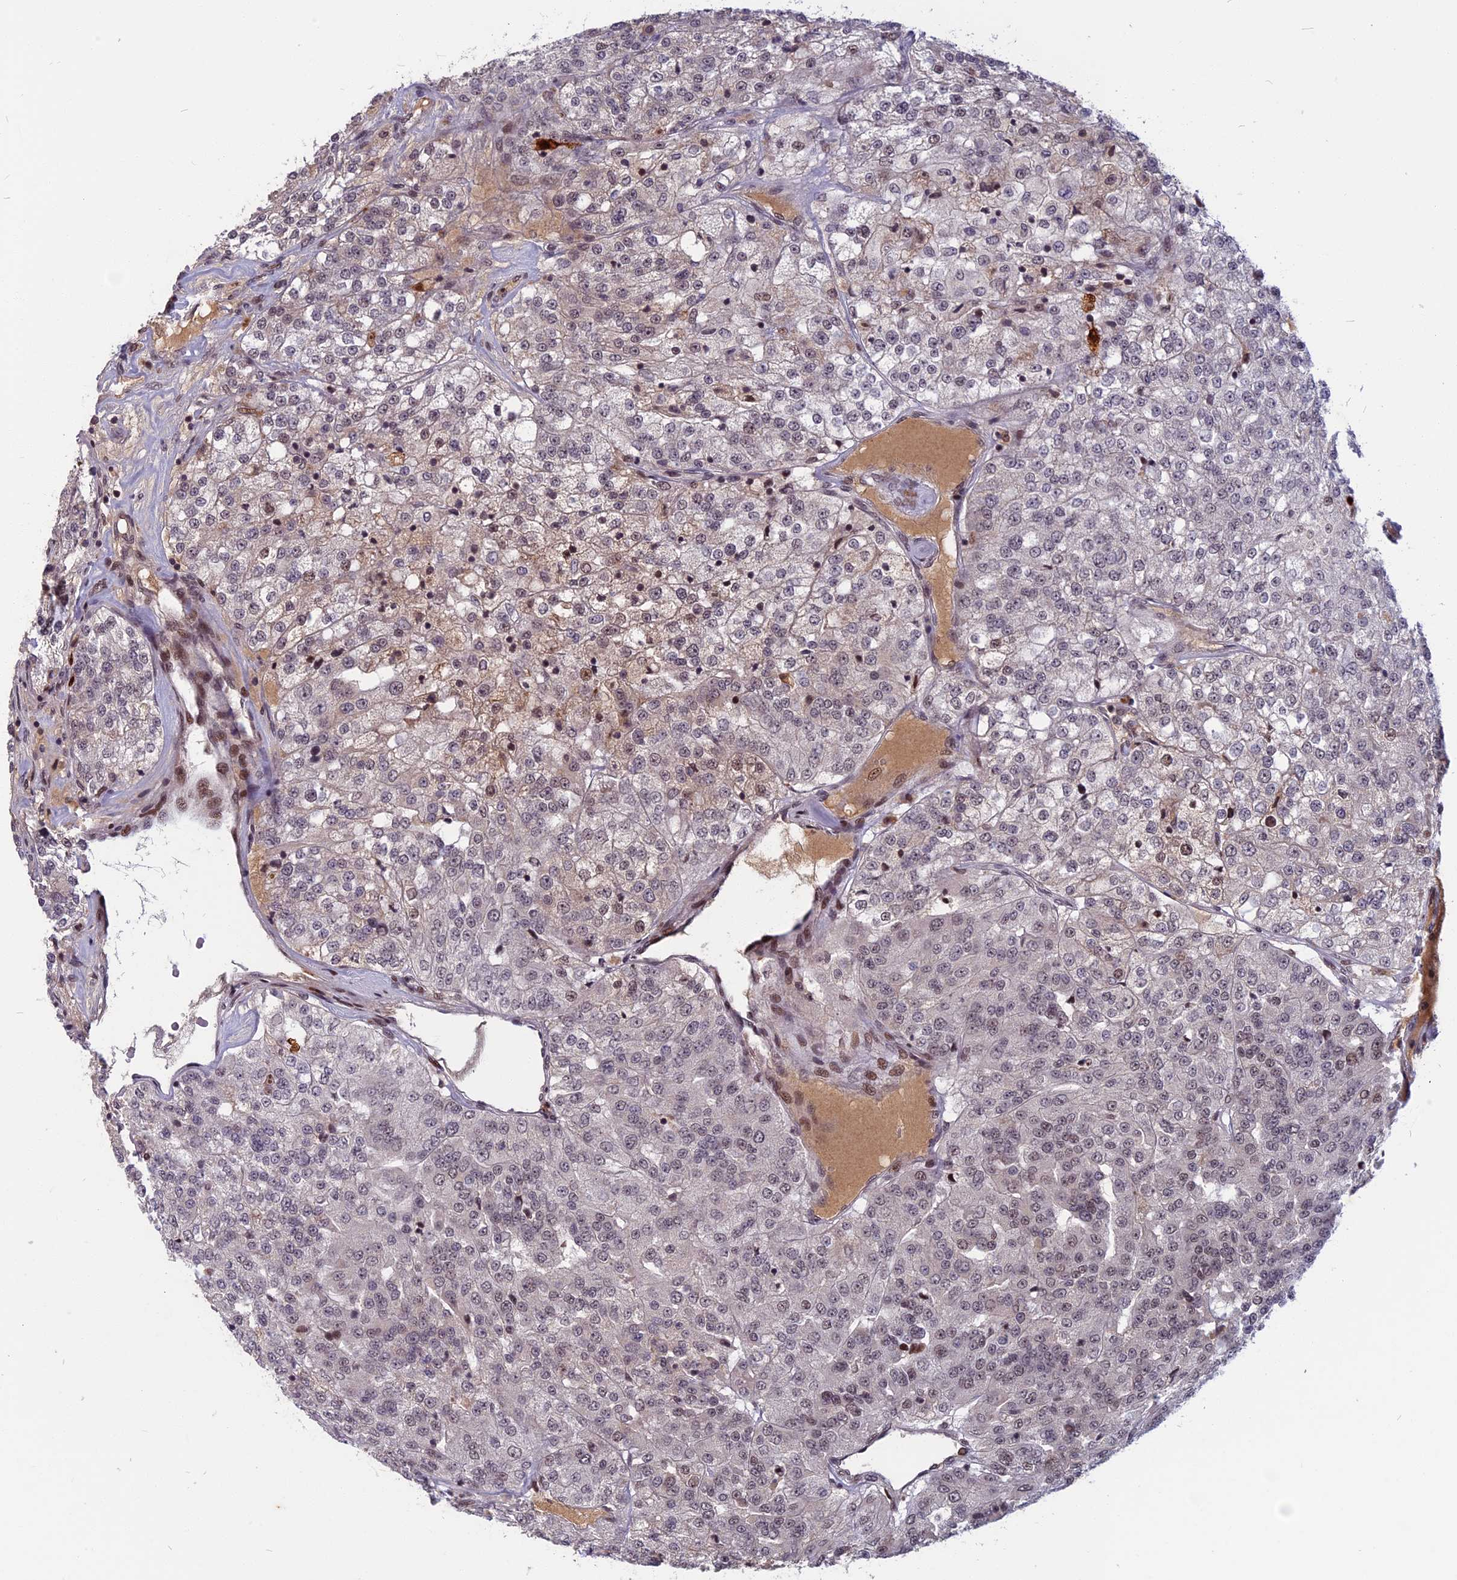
{"staining": {"intensity": "weak", "quantity": "<25%", "location": "nuclear"}, "tissue": "renal cancer", "cell_type": "Tumor cells", "image_type": "cancer", "snomed": [{"axis": "morphology", "description": "Adenocarcinoma, NOS"}, {"axis": "topography", "description": "Kidney"}], "caption": "Image shows no protein expression in tumor cells of renal cancer tissue.", "gene": "CDC7", "patient": {"sex": "female", "age": 63}}